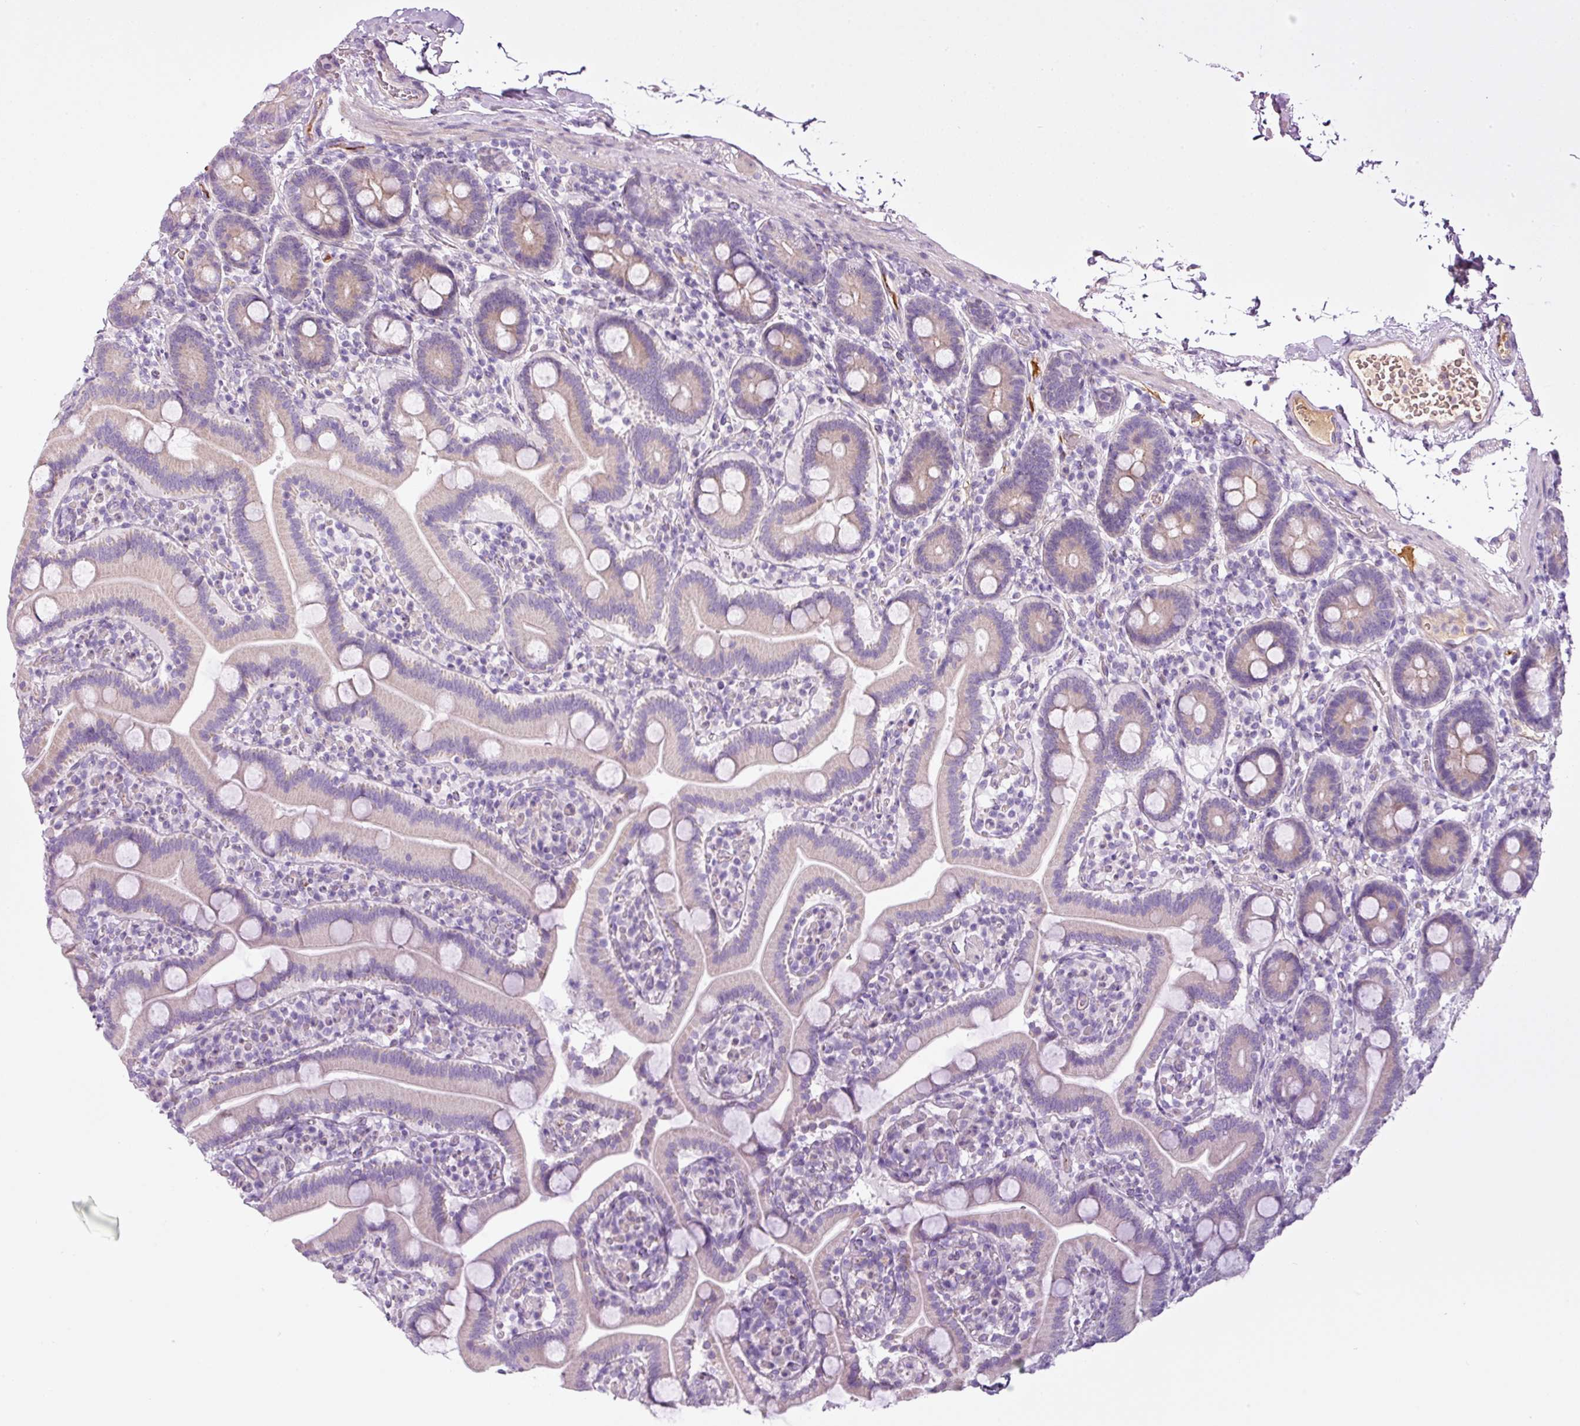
{"staining": {"intensity": "weak", "quantity": ">75%", "location": "cytoplasmic/membranous"}, "tissue": "duodenum", "cell_type": "Glandular cells", "image_type": "normal", "snomed": [{"axis": "morphology", "description": "Normal tissue, NOS"}, {"axis": "topography", "description": "Duodenum"}], "caption": "This is a histology image of immunohistochemistry staining of normal duodenum, which shows weak staining in the cytoplasmic/membranous of glandular cells.", "gene": "KPNA5", "patient": {"sex": "male", "age": 55}}